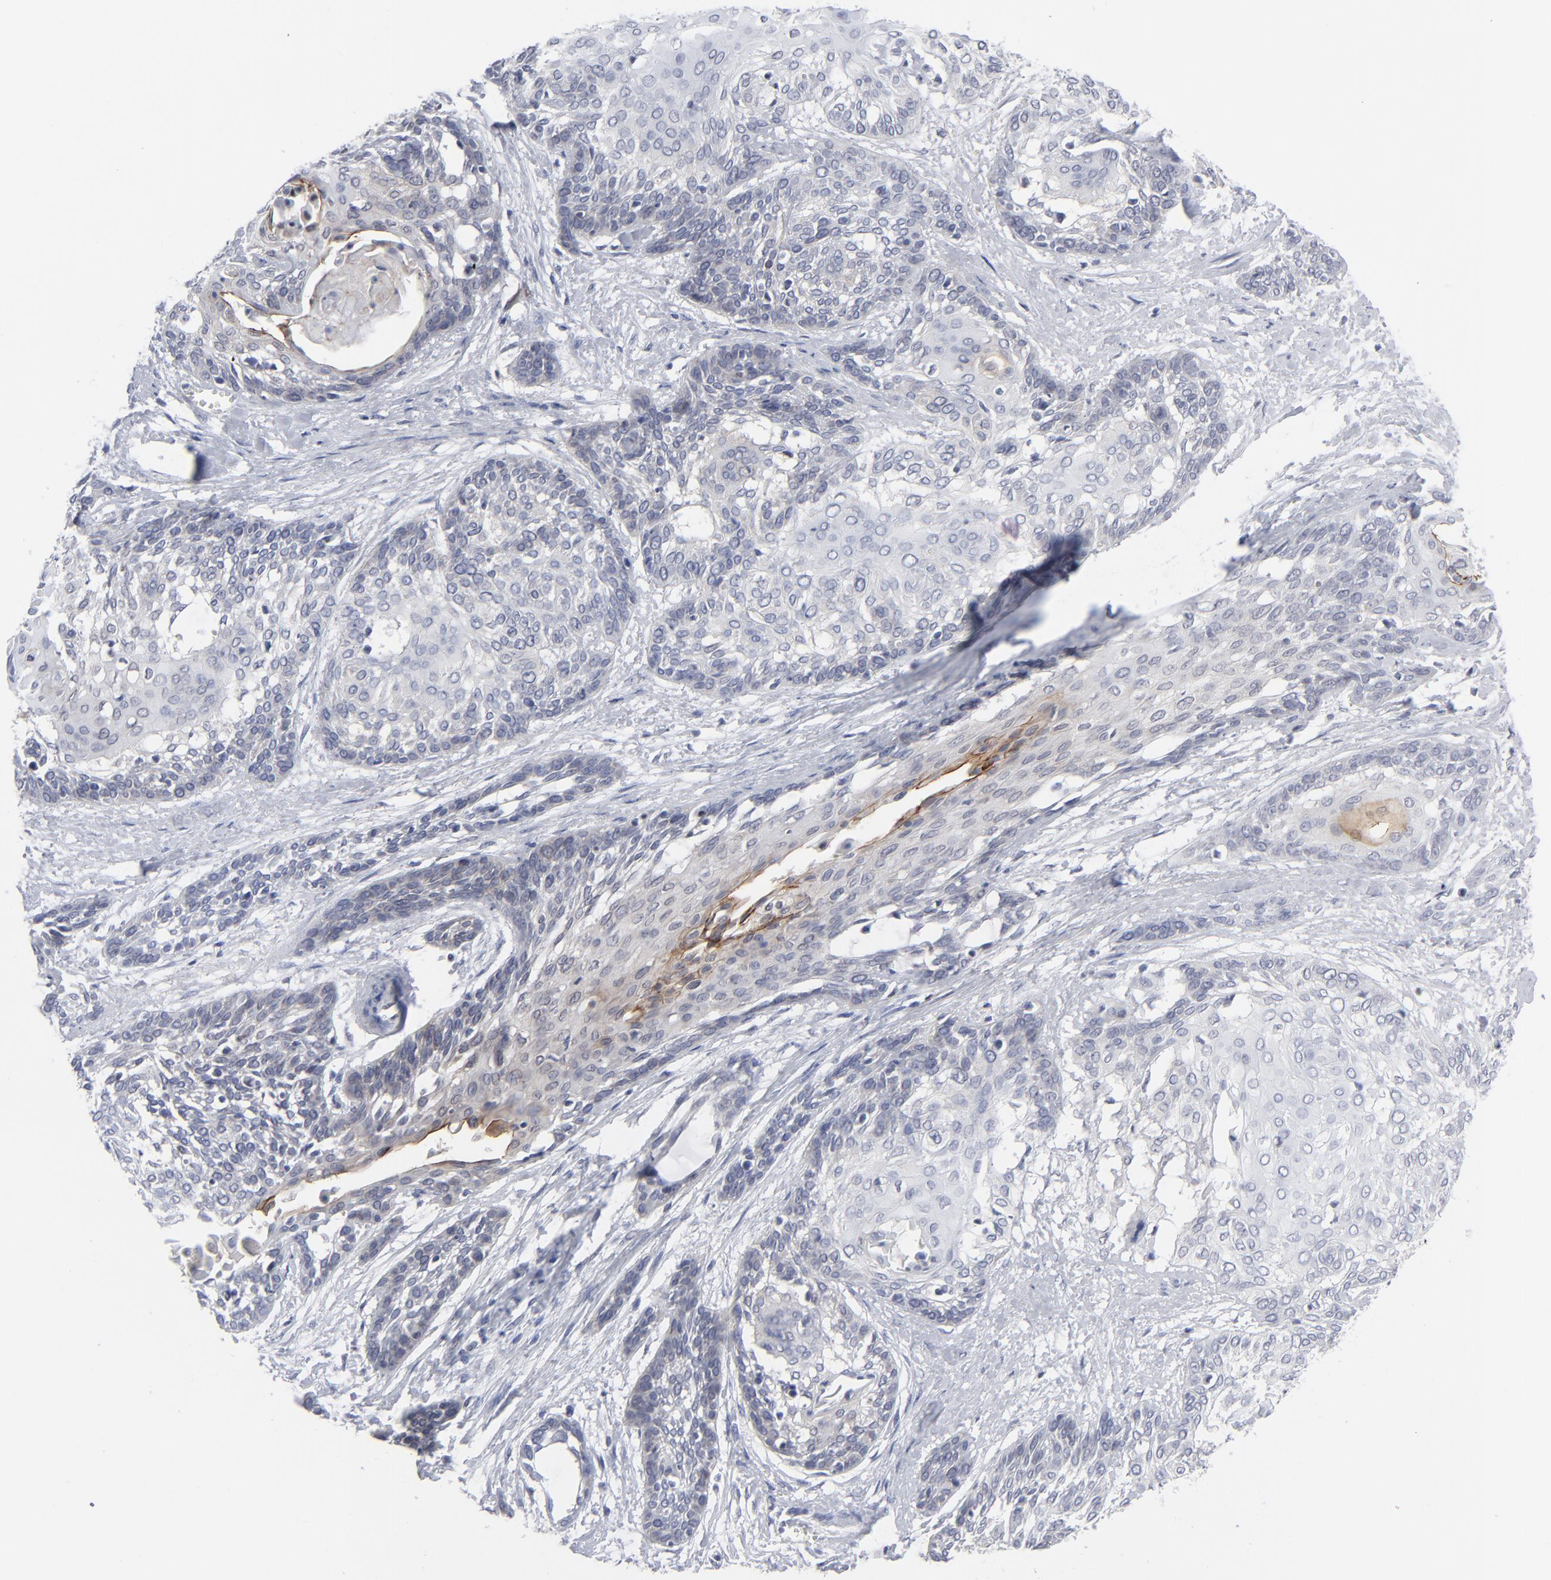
{"staining": {"intensity": "negative", "quantity": "none", "location": "none"}, "tissue": "cervical cancer", "cell_type": "Tumor cells", "image_type": "cancer", "snomed": [{"axis": "morphology", "description": "Squamous cell carcinoma, NOS"}, {"axis": "topography", "description": "Cervix"}], "caption": "DAB (3,3'-diaminobenzidine) immunohistochemical staining of human cervical squamous cell carcinoma displays no significant staining in tumor cells. Brightfield microscopy of immunohistochemistry (IHC) stained with DAB (3,3'-diaminobenzidine) (brown) and hematoxylin (blue), captured at high magnification.", "gene": "NUP88", "patient": {"sex": "female", "age": 57}}